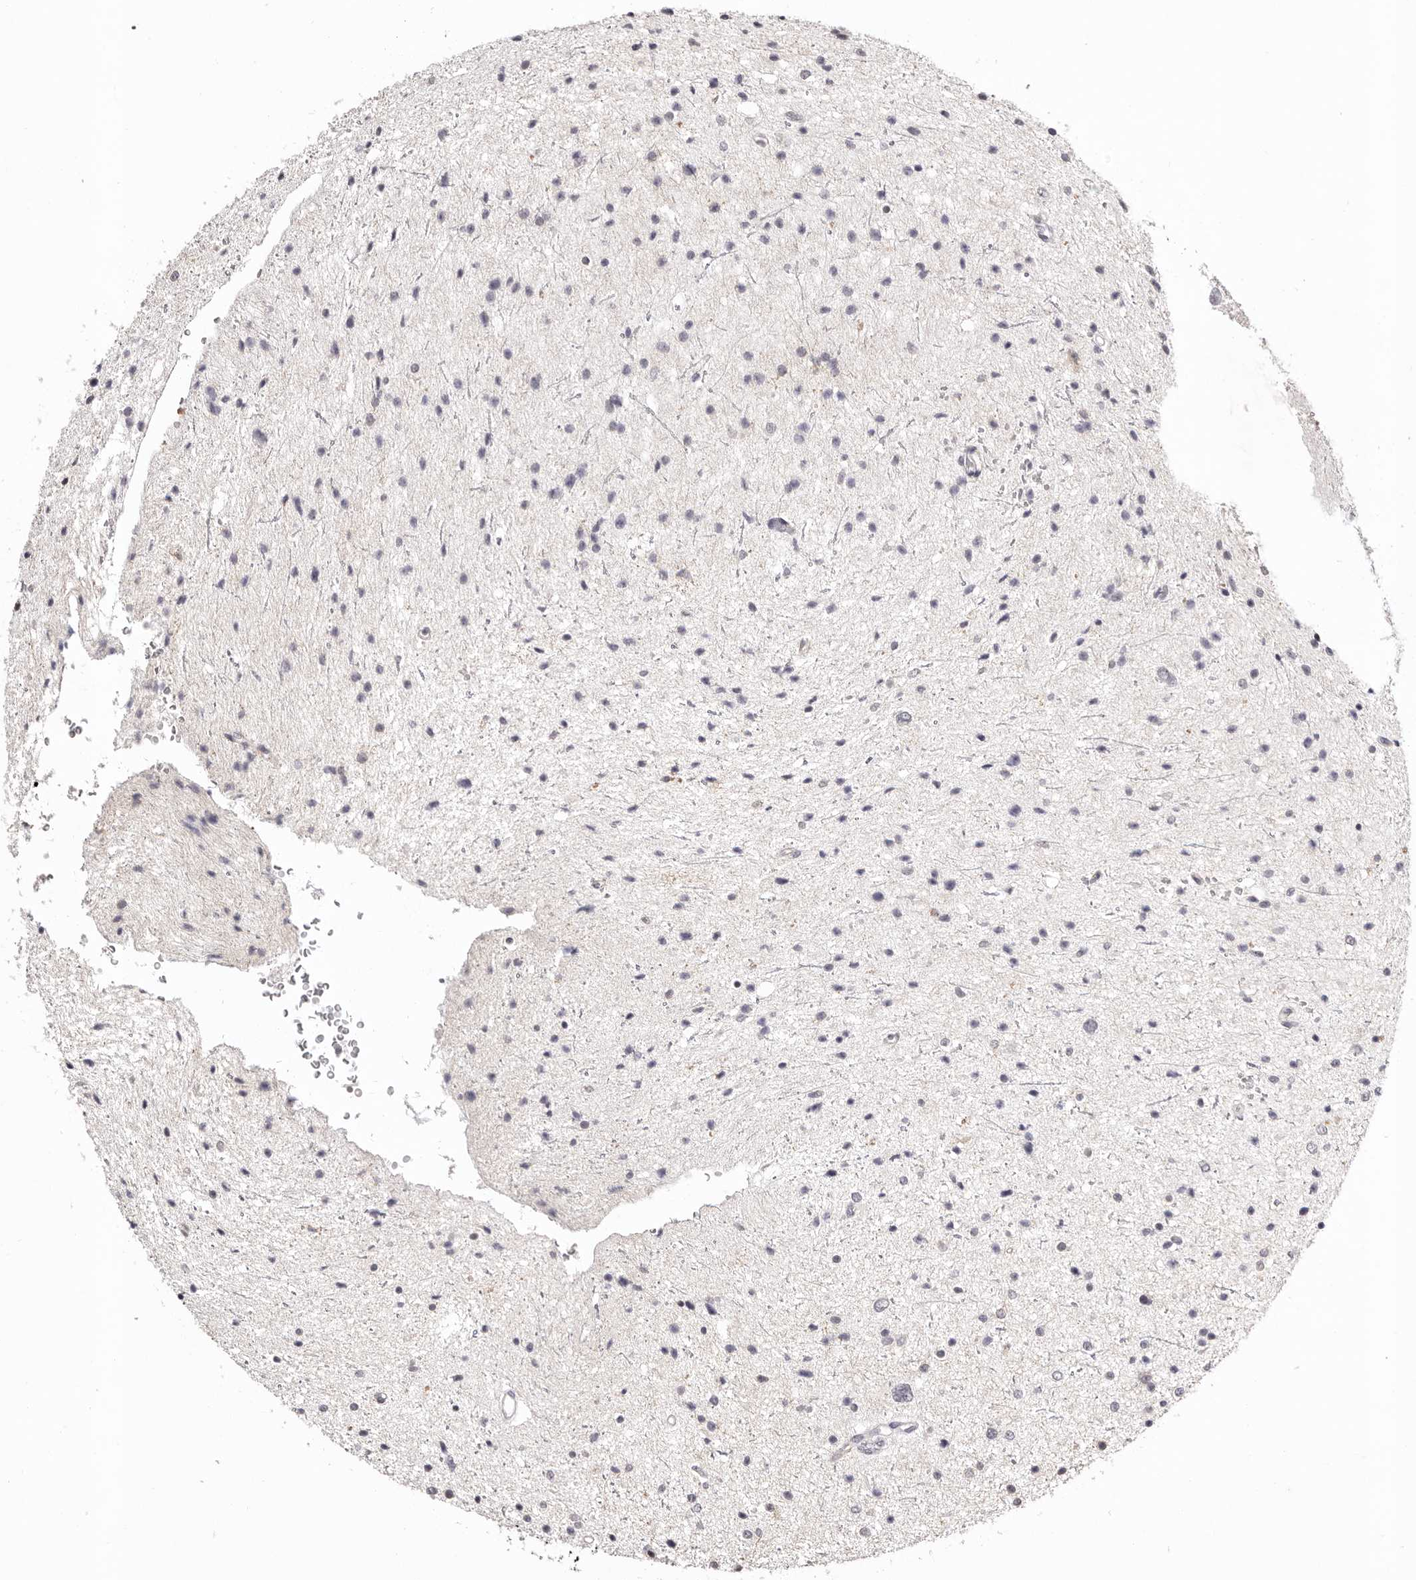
{"staining": {"intensity": "negative", "quantity": "none", "location": "none"}, "tissue": "glioma", "cell_type": "Tumor cells", "image_type": "cancer", "snomed": [{"axis": "morphology", "description": "Glioma, malignant, Low grade"}, {"axis": "topography", "description": "Brain"}], "caption": "This is an IHC image of malignant glioma (low-grade). There is no positivity in tumor cells.", "gene": "PCDHB6", "patient": {"sex": "female", "age": 37}}